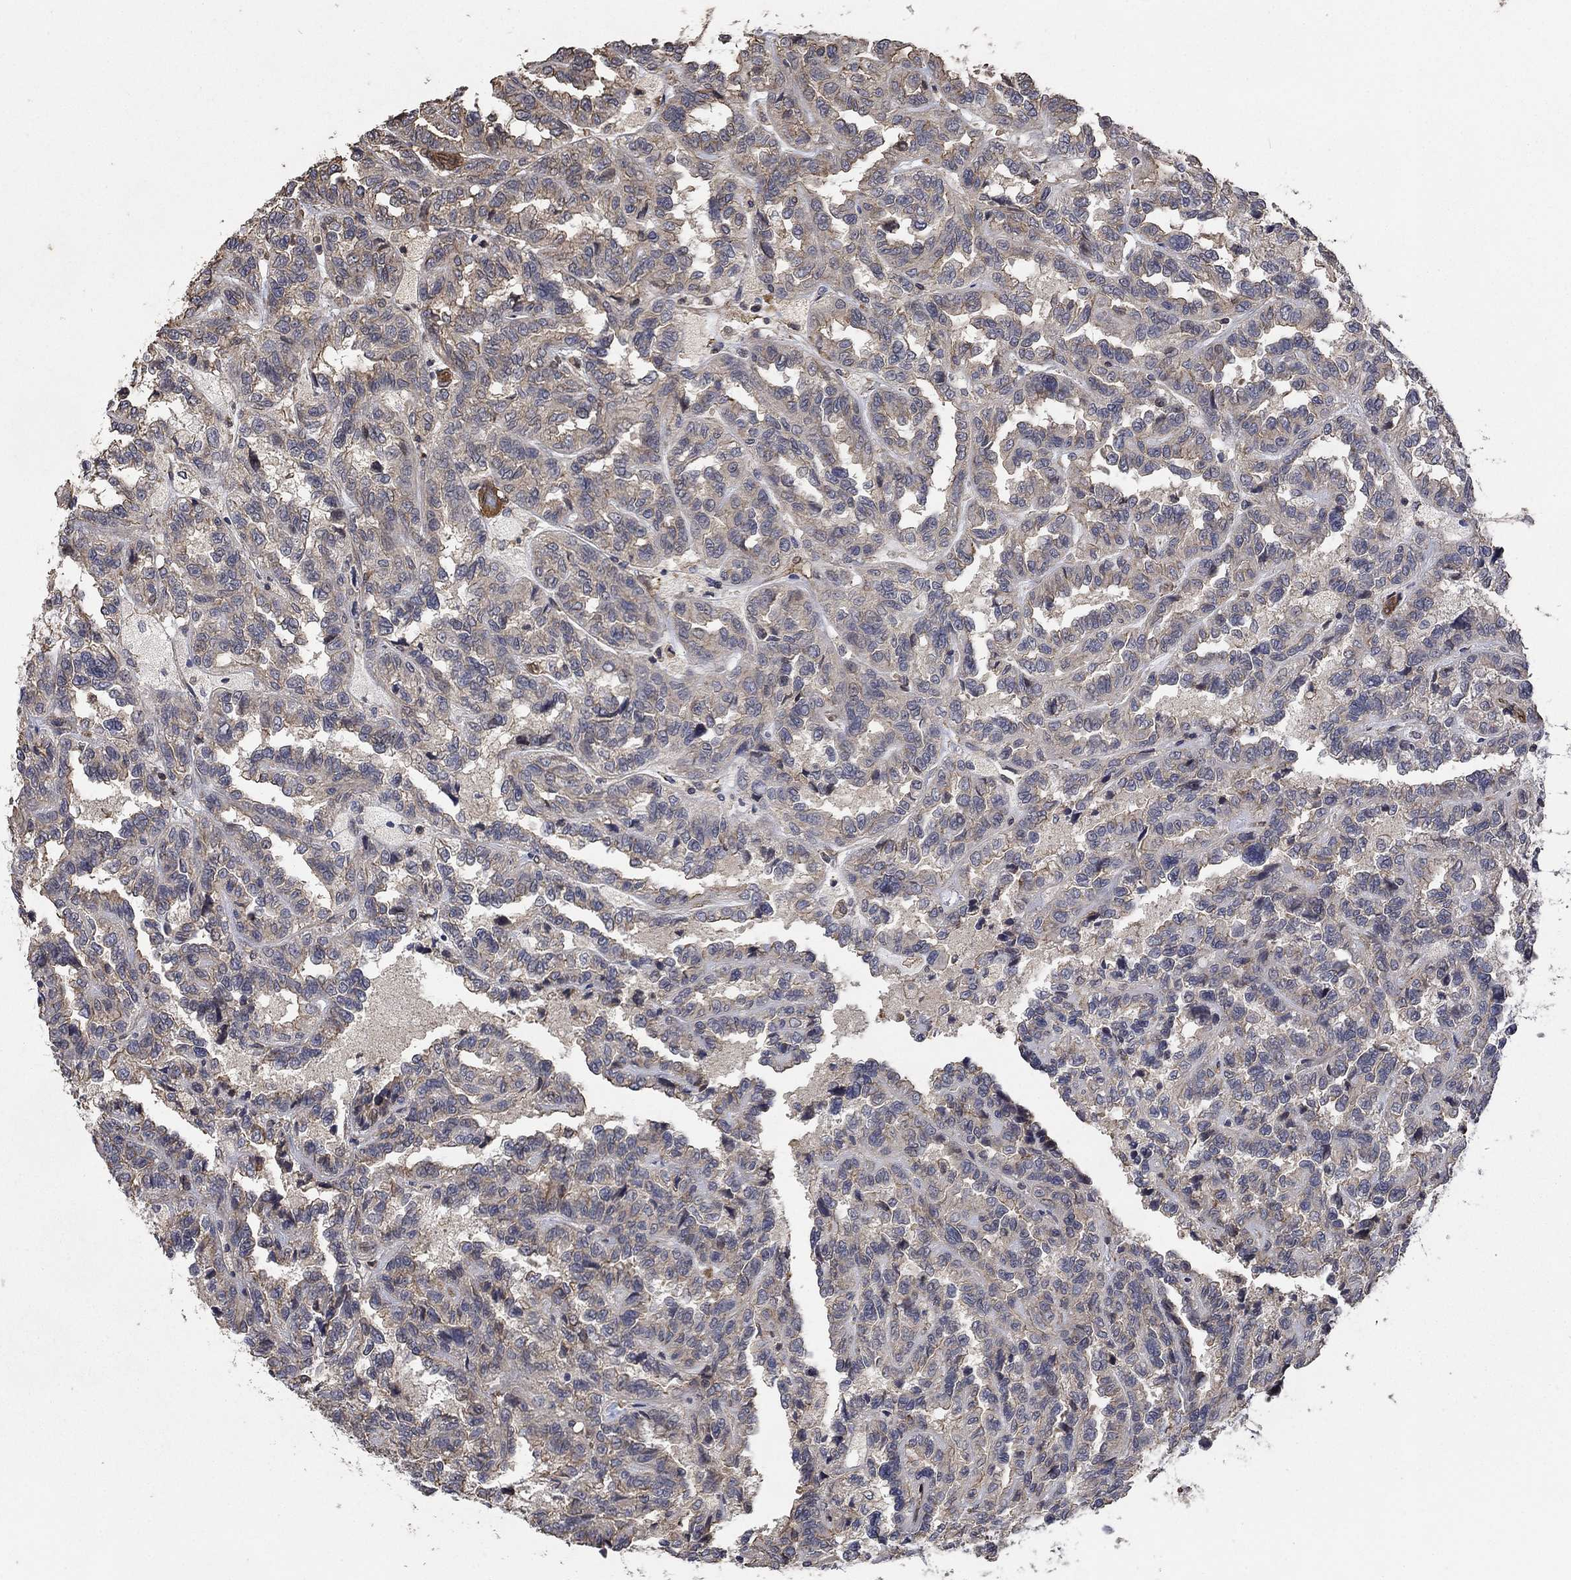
{"staining": {"intensity": "negative", "quantity": "none", "location": "none"}, "tissue": "renal cancer", "cell_type": "Tumor cells", "image_type": "cancer", "snomed": [{"axis": "morphology", "description": "Adenocarcinoma, NOS"}, {"axis": "topography", "description": "Kidney"}], "caption": "Immunohistochemistry image of renal adenocarcinoma stained for a protein (brown), which demonstrates no staining in tumor cells.", "gene": "PDE3A", "patient": {"sex": "male", "age": 79}}